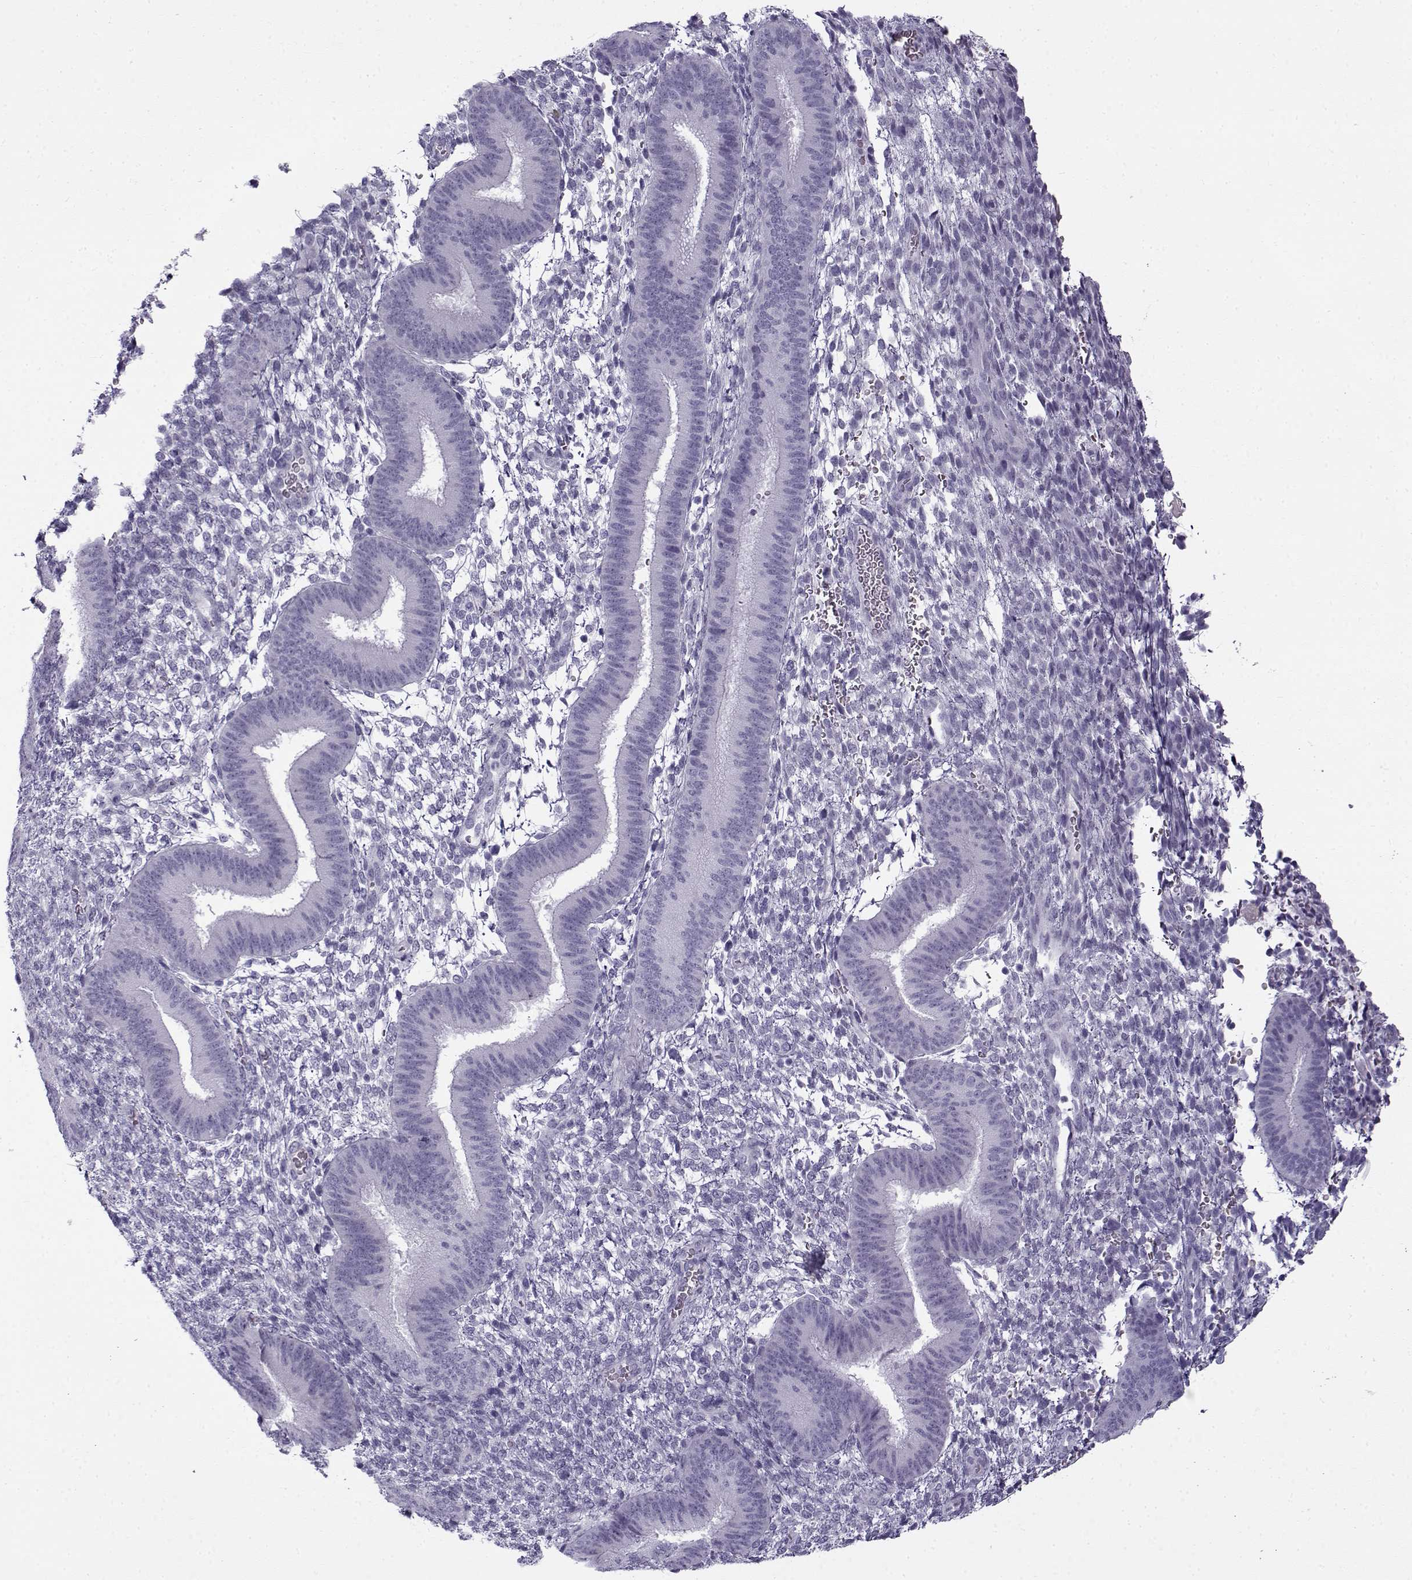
{"staining": {"intensity": "negative", "quantity": "none", "location": "none"}, "tissue": "endometrium", "cell_type": "Cells in endometrial stroma", "image_type": "normal", "snomed": [{"axis": "morphology", "description": "Normal tissue, NOS"}, {"axis": "topography", "description": "Endometrium"}], "caption": "Endometrium stained for a protein using immunohistochemistry (IHC) demonstrates no positivity cells in endometrial stroma.", "gene": "GTSF1L", "patient": {"sex": "female", "age": 39}}